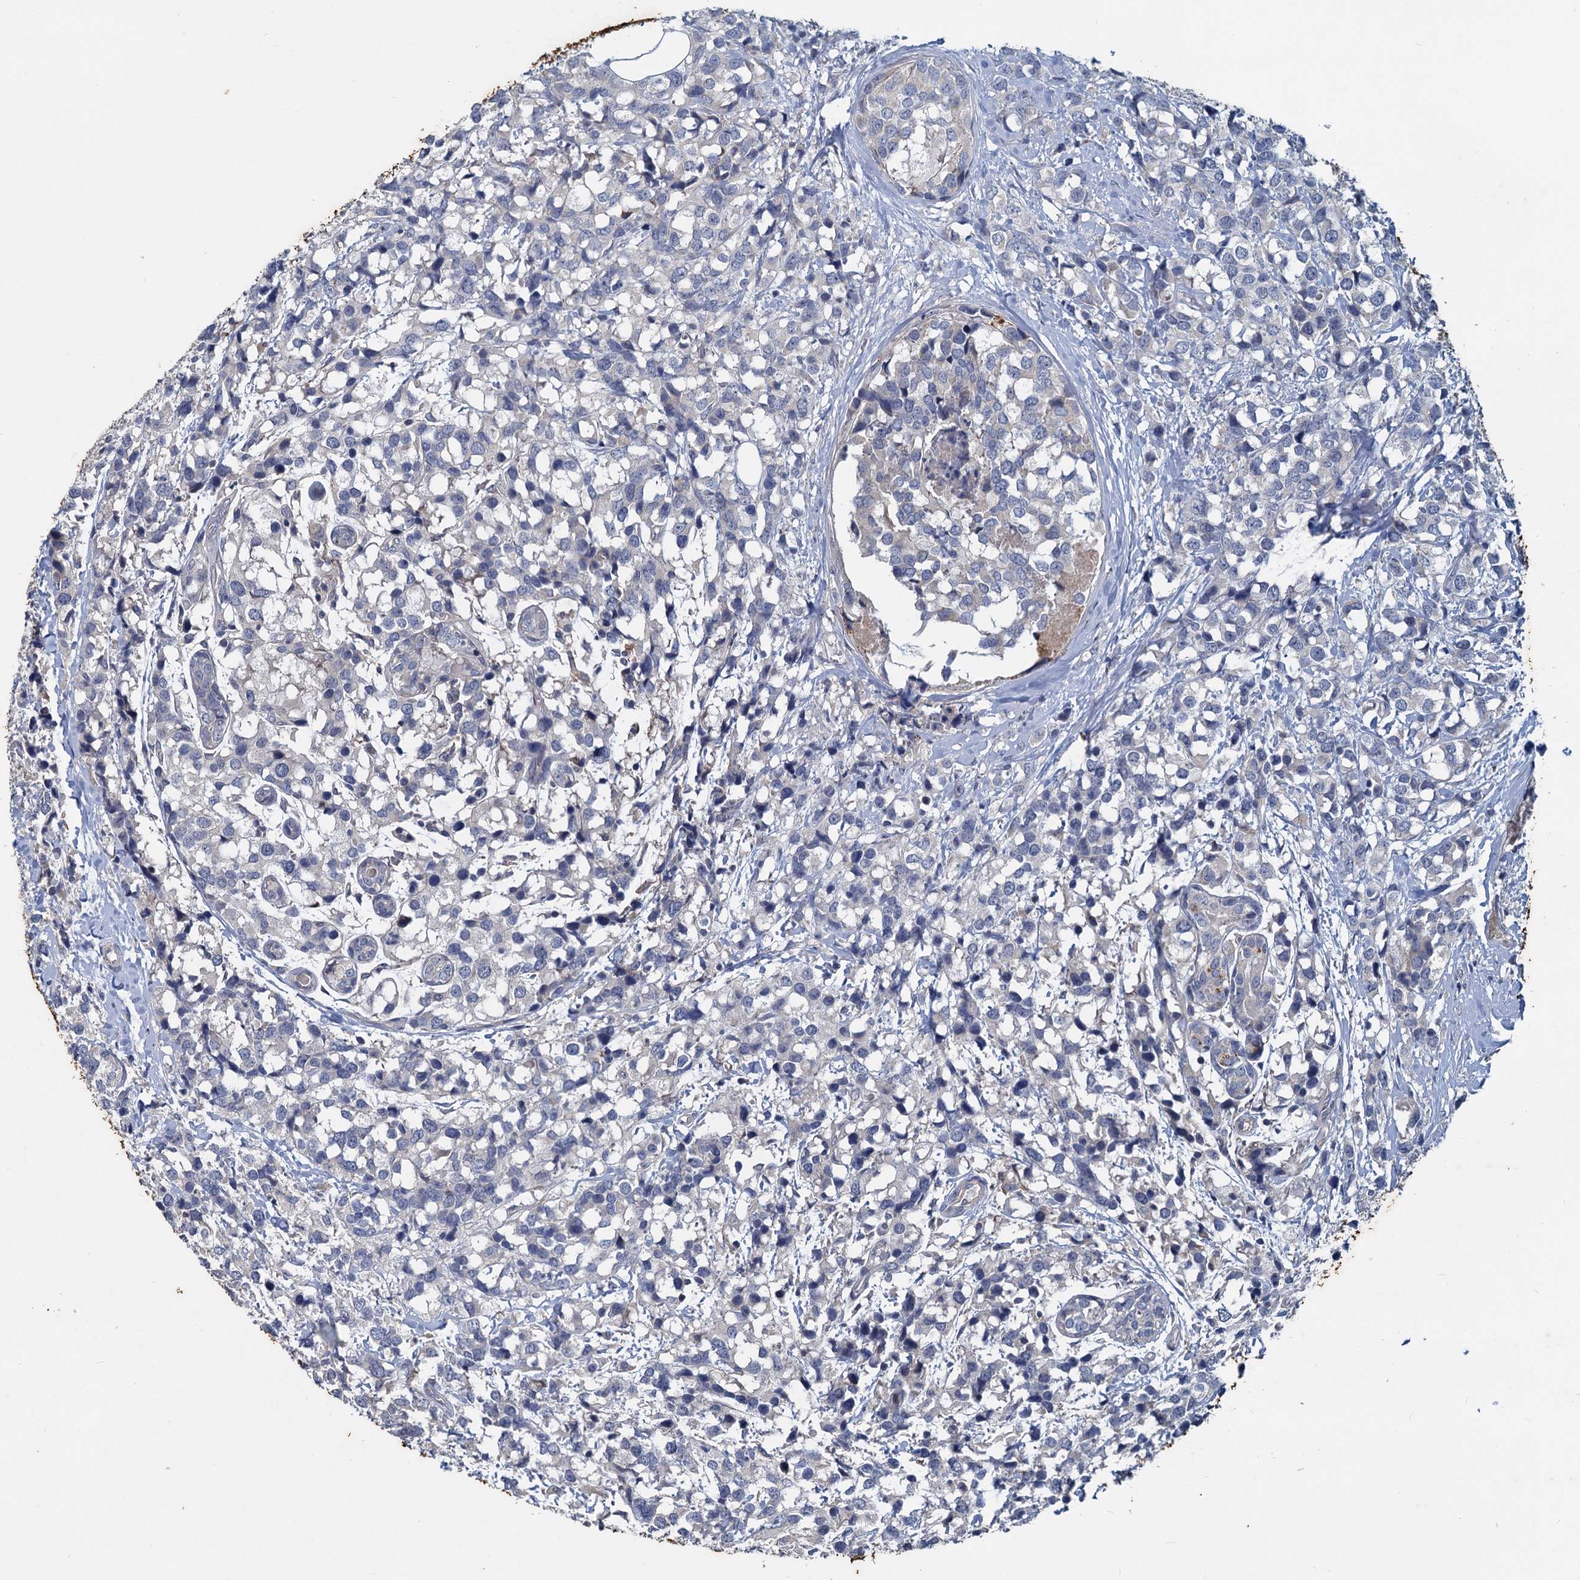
{"staining": {"intensity": "negative", "quantity": "none", "location": "none"}, "tissue": "breast cancer", "cell_type": "Tumor cells", "image_type": "cancer", "snomed": [{"axis": "morphology", "description": "Lobular carcinoma"}, {"axis": "topography", "description": "Breast"}], "caption": "Immunohistochemical staining of breast cancer (lobular carcinoma) shows no significant expression in tumor cells.", "gene": "SLC2A7", "patient": {"sex": "female", "age": 59}}